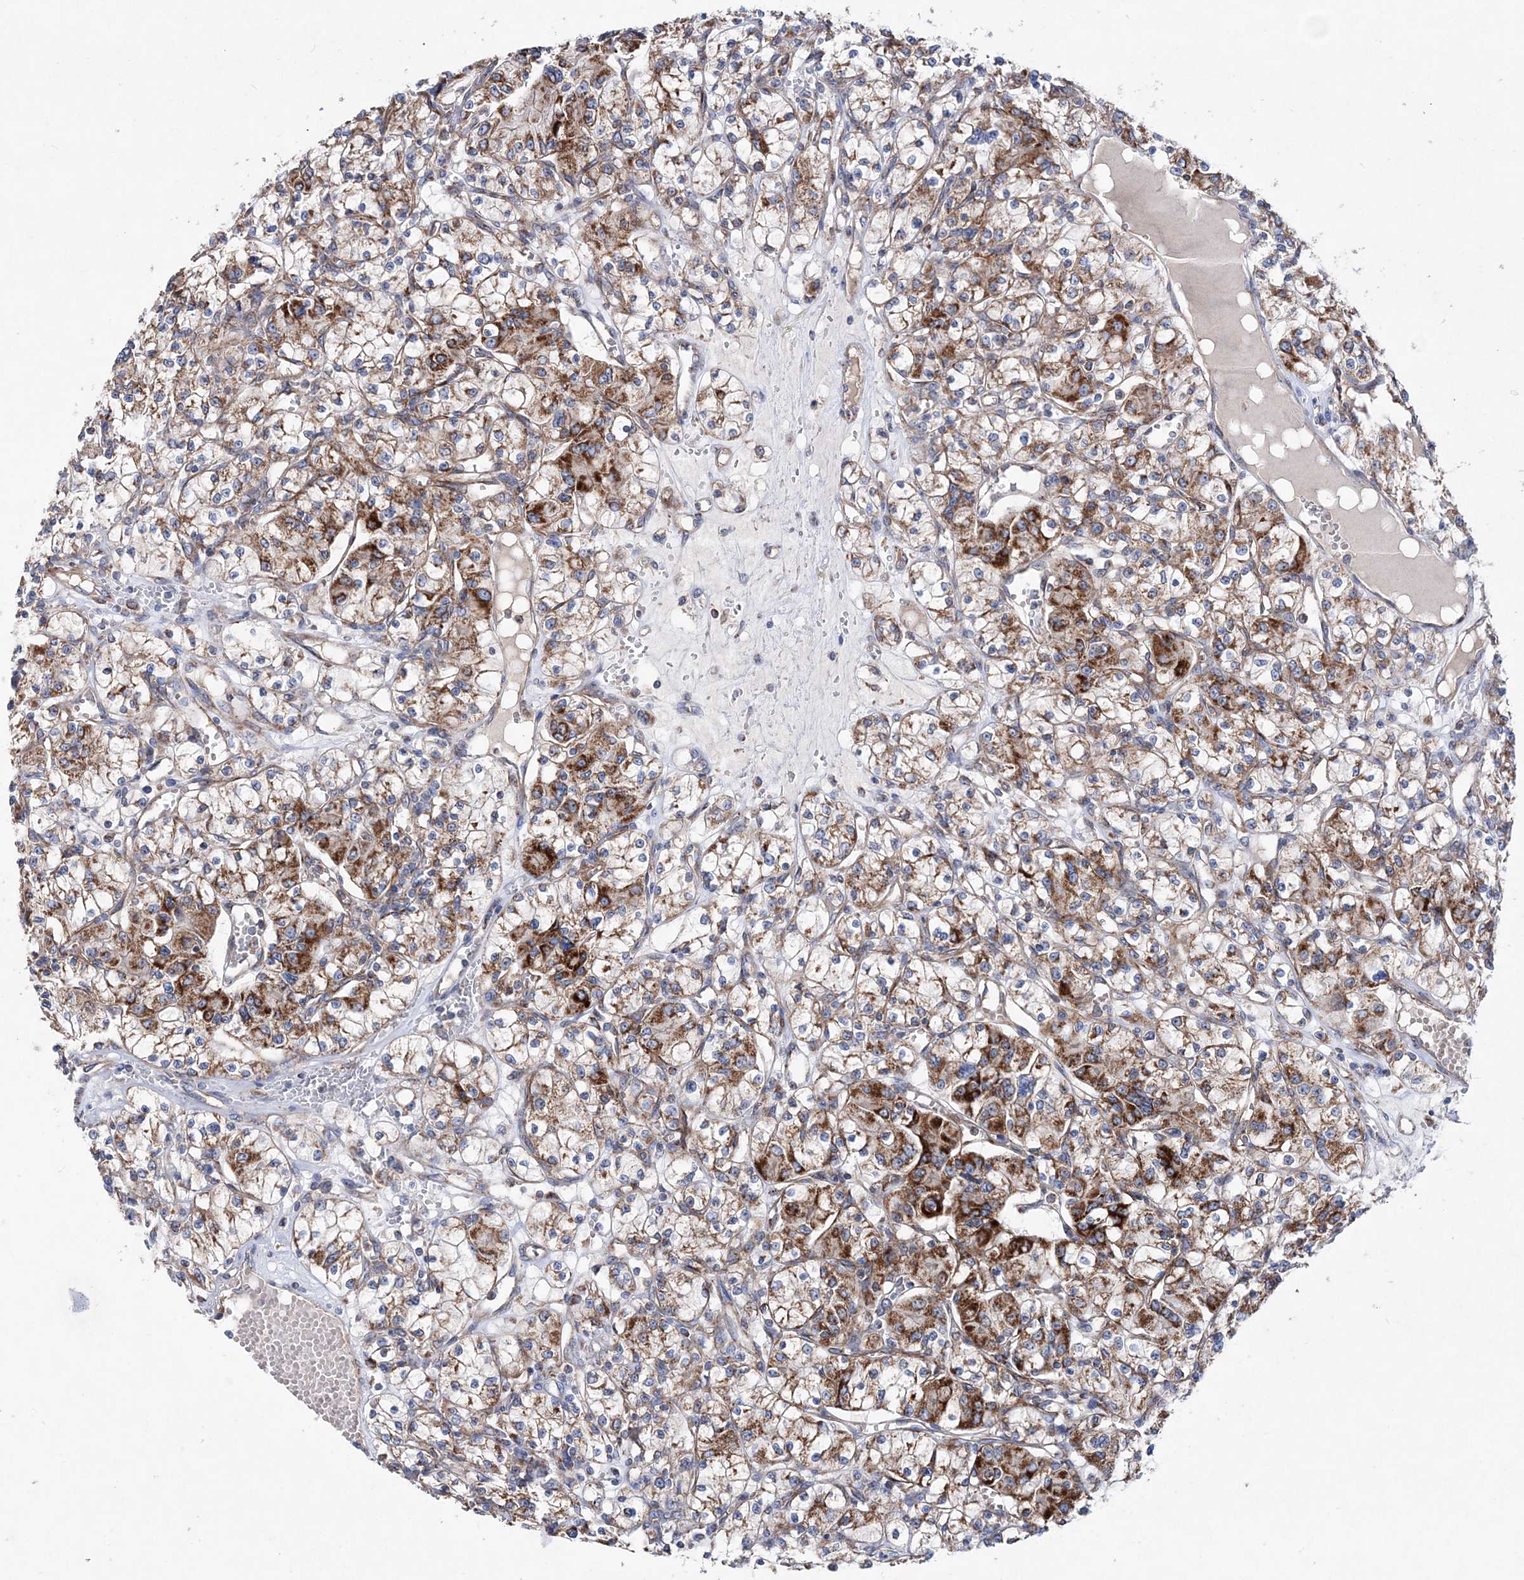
{"staining": {"intensity": "strong", "quantity": "25%-75%", "location": "cytoplasmic/membranous"}, "tissue": "renal cancer", "cell_type": "Tumor cells", "image_type": "cancer", "snomed": [{"axis": "morphology", "description": "Adenocarcinoma, NOS"}, {"axis": "topography", "description": "Kidney"}], "caption": "Immunohistochemical staining of human adenocarcinoma (renal) reveals strong cytoplasmic/membranous protein expression in about 25%-75% of tumor cells. Using DAB (brown) and hematoxylin (blue) stains, captured at high magnification using brightfield microscopy.", "gene": "NGLY1", "patient": {"sex": "female", "age": 59}}